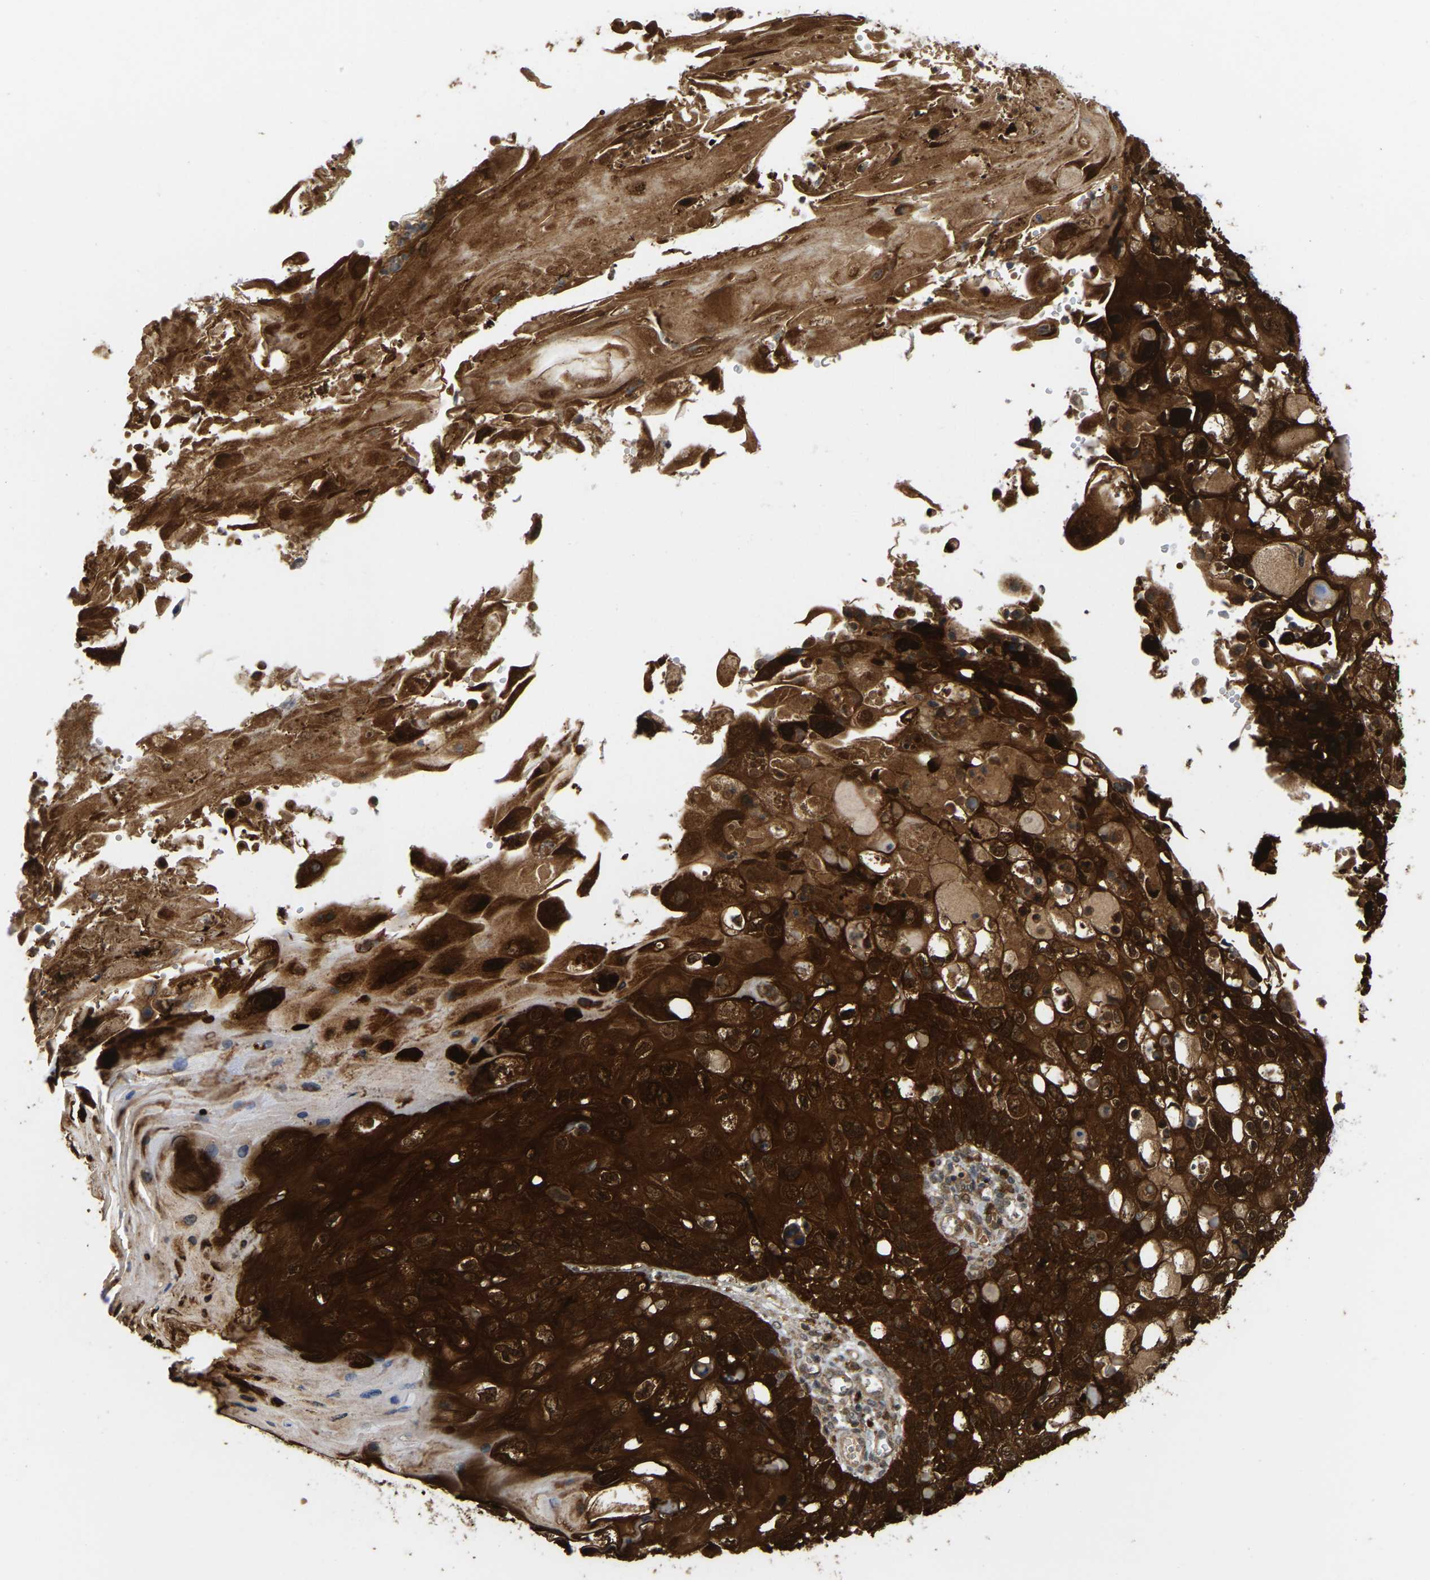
{"staining": {"intensity": "strong", "quantity": ">75%", "location": "cytoplasmic/membranous"}, "tissue": "cervical cancer", "cell_type": "Tumor cells", "image_type": "cancer", "snomed": [{"axis": "morphology", "description": "Squamous cell carcinoma, NOS"}, {"axis": "topography", "description": "Cervix"}], "caption": "Immunohistochemical staining of cervical squamous cell carcinoma shows high levels of strong cytoplasmic/membranous positivity in approximately >75% of tumor cells. The staining was performed using DAB (3,3'-diaminobenzidine) to visualize the protein expression in brown, while the nuclei were stained in blue with hematoxylin (Magnification: 20x).", "gene": "SERPINB5", "patient": {"sex": "female", "age": 70}}